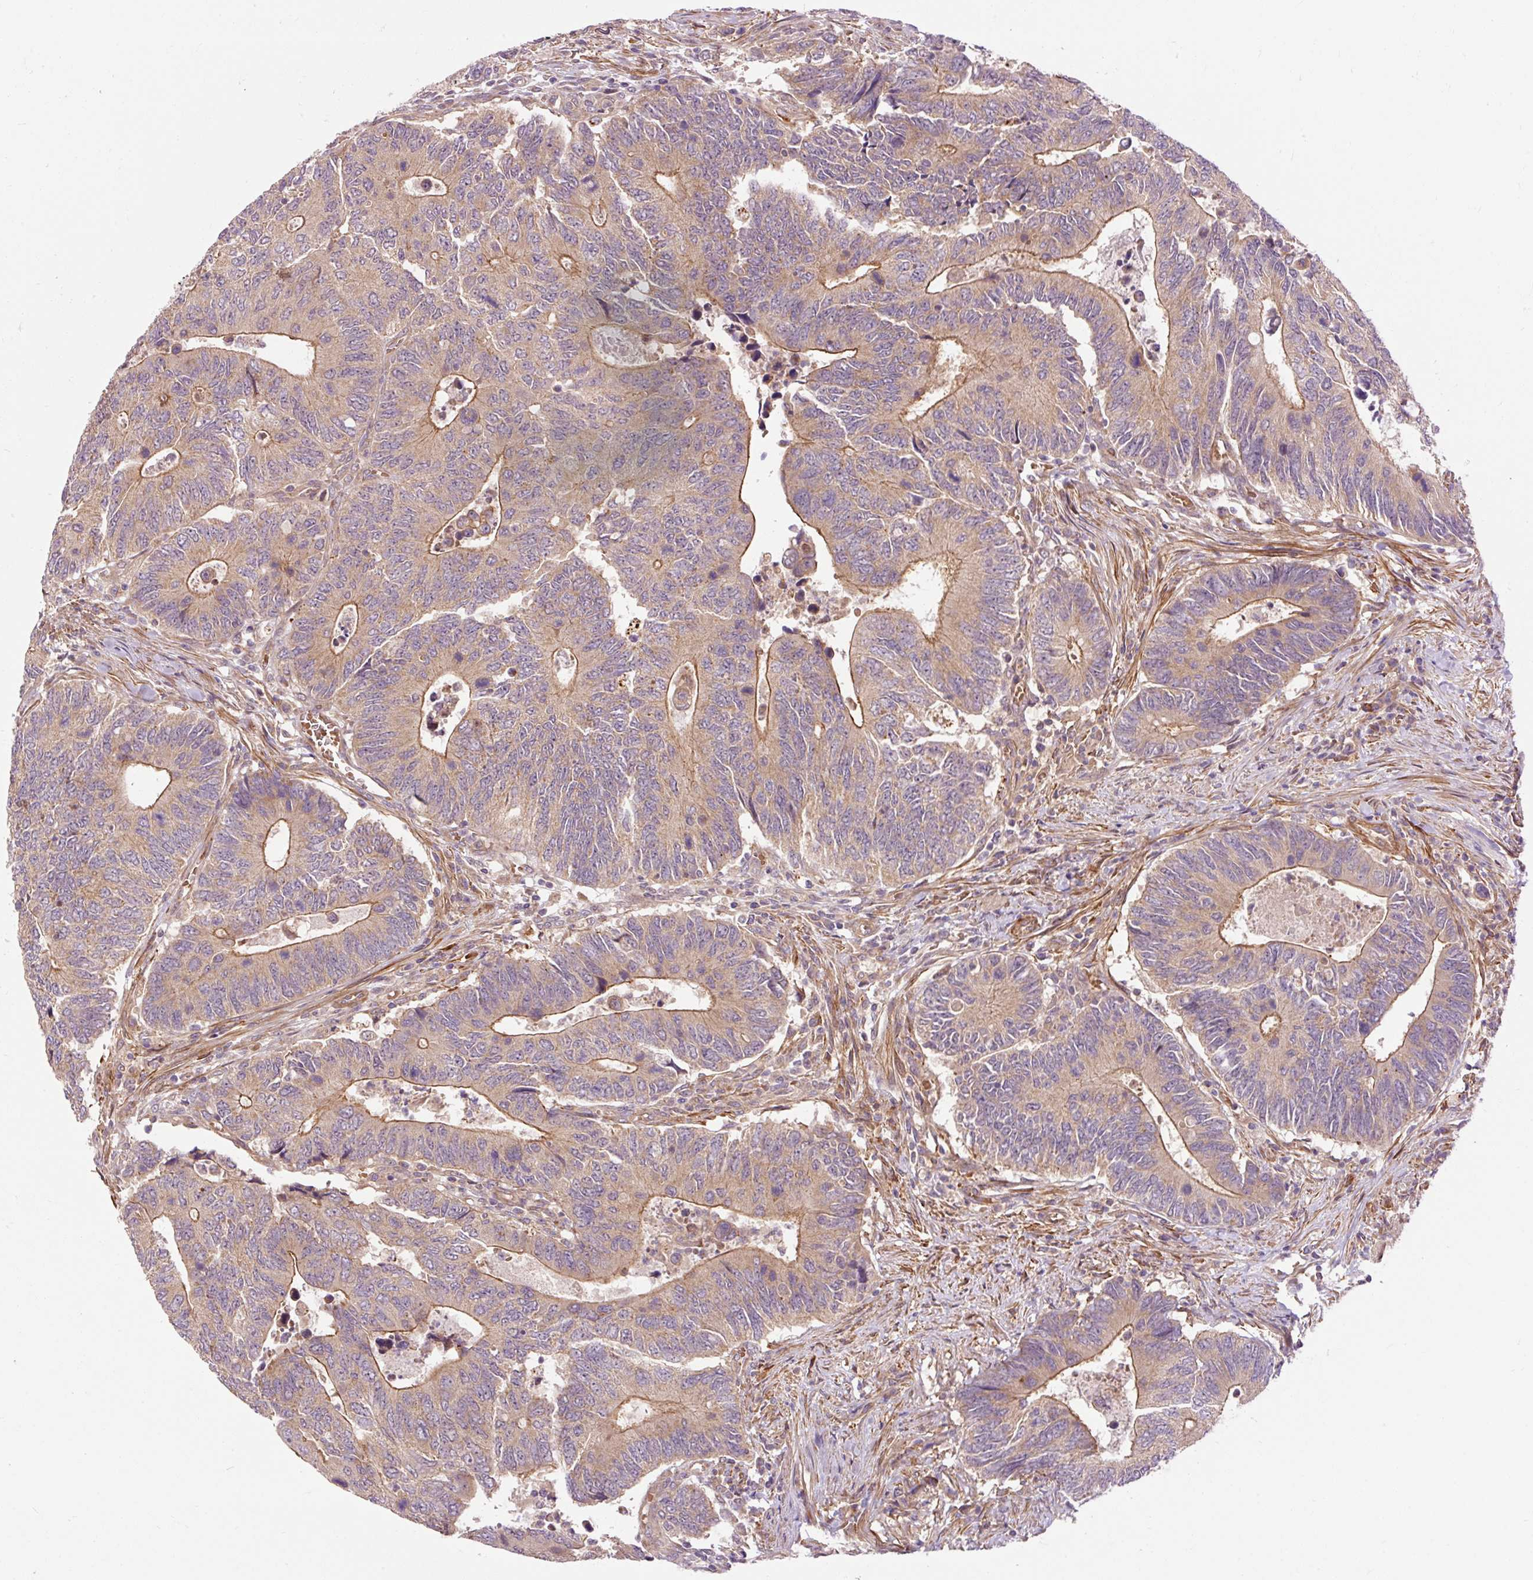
{"staining": {"intensity": "moderate", "quantity": "25%-75%", "location": "cytoplasmic/membranous"}, "tissue": "colorectal cancer", "cell_type": "Tumor cells", "image_type": "cancer", "snomed": [{"axis": "morphology", "description": "Adenocarcinoma, NOS"}, {"axis": "topography", "description": "Colon"}], "caption": "Tumor cells display medium levels of moderate cytoplasmic/membranous staining in approximately 25%-75% of cells in human colorectal cancer.", "gene": "RIPOR3", "patient": {"sex": "male", "age": 87}}